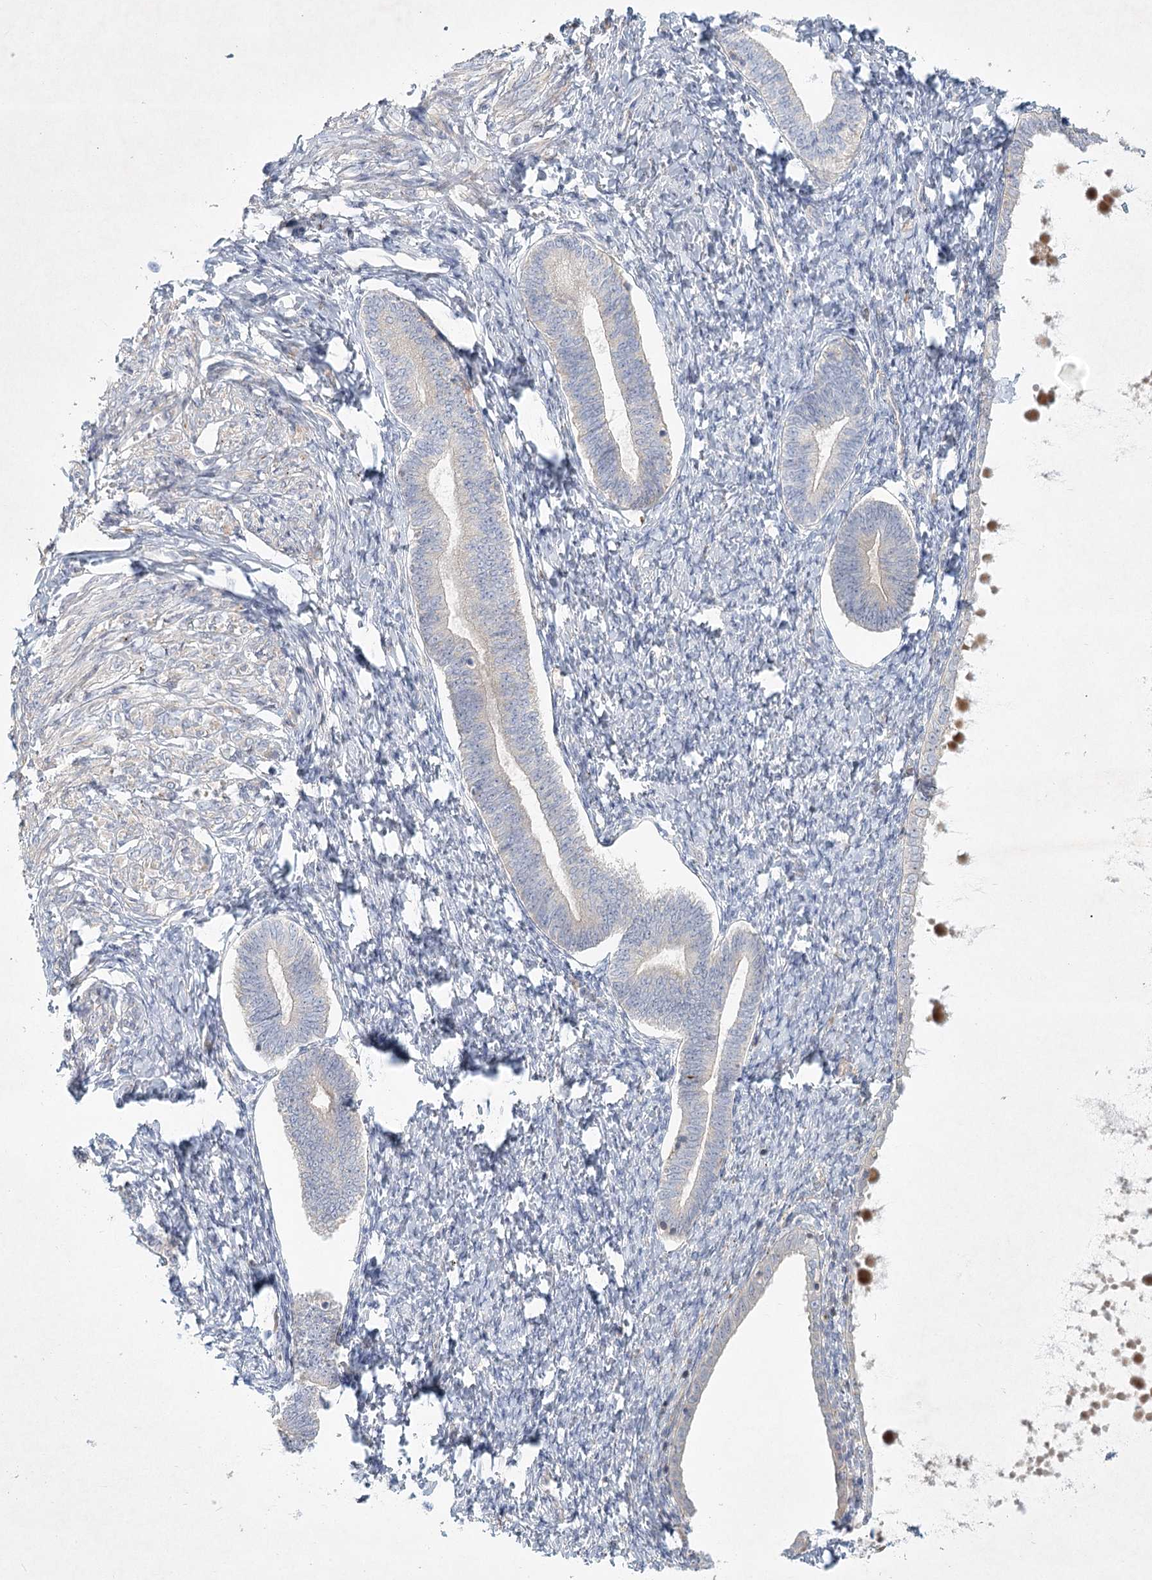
{"staining": {"intensity": "negative", "quantity": "none", "location": "none"}, "tissue": "endometrium", "cell_type": "Cells in endometrial stroma", "image_type": "normal", "snomed": [{"axis": "morphology", "description": "Normal tissue, NOS"}, {"axis": "topography", "description": "Endometrium"}], "caption": "IHC image of unremarkable human endometrium stained for a protein (brown), which exhibits no positivity in cells in endometrial stroma.", "gene": "FAM110C", "patient": {"sex": "female", "age": 72}}